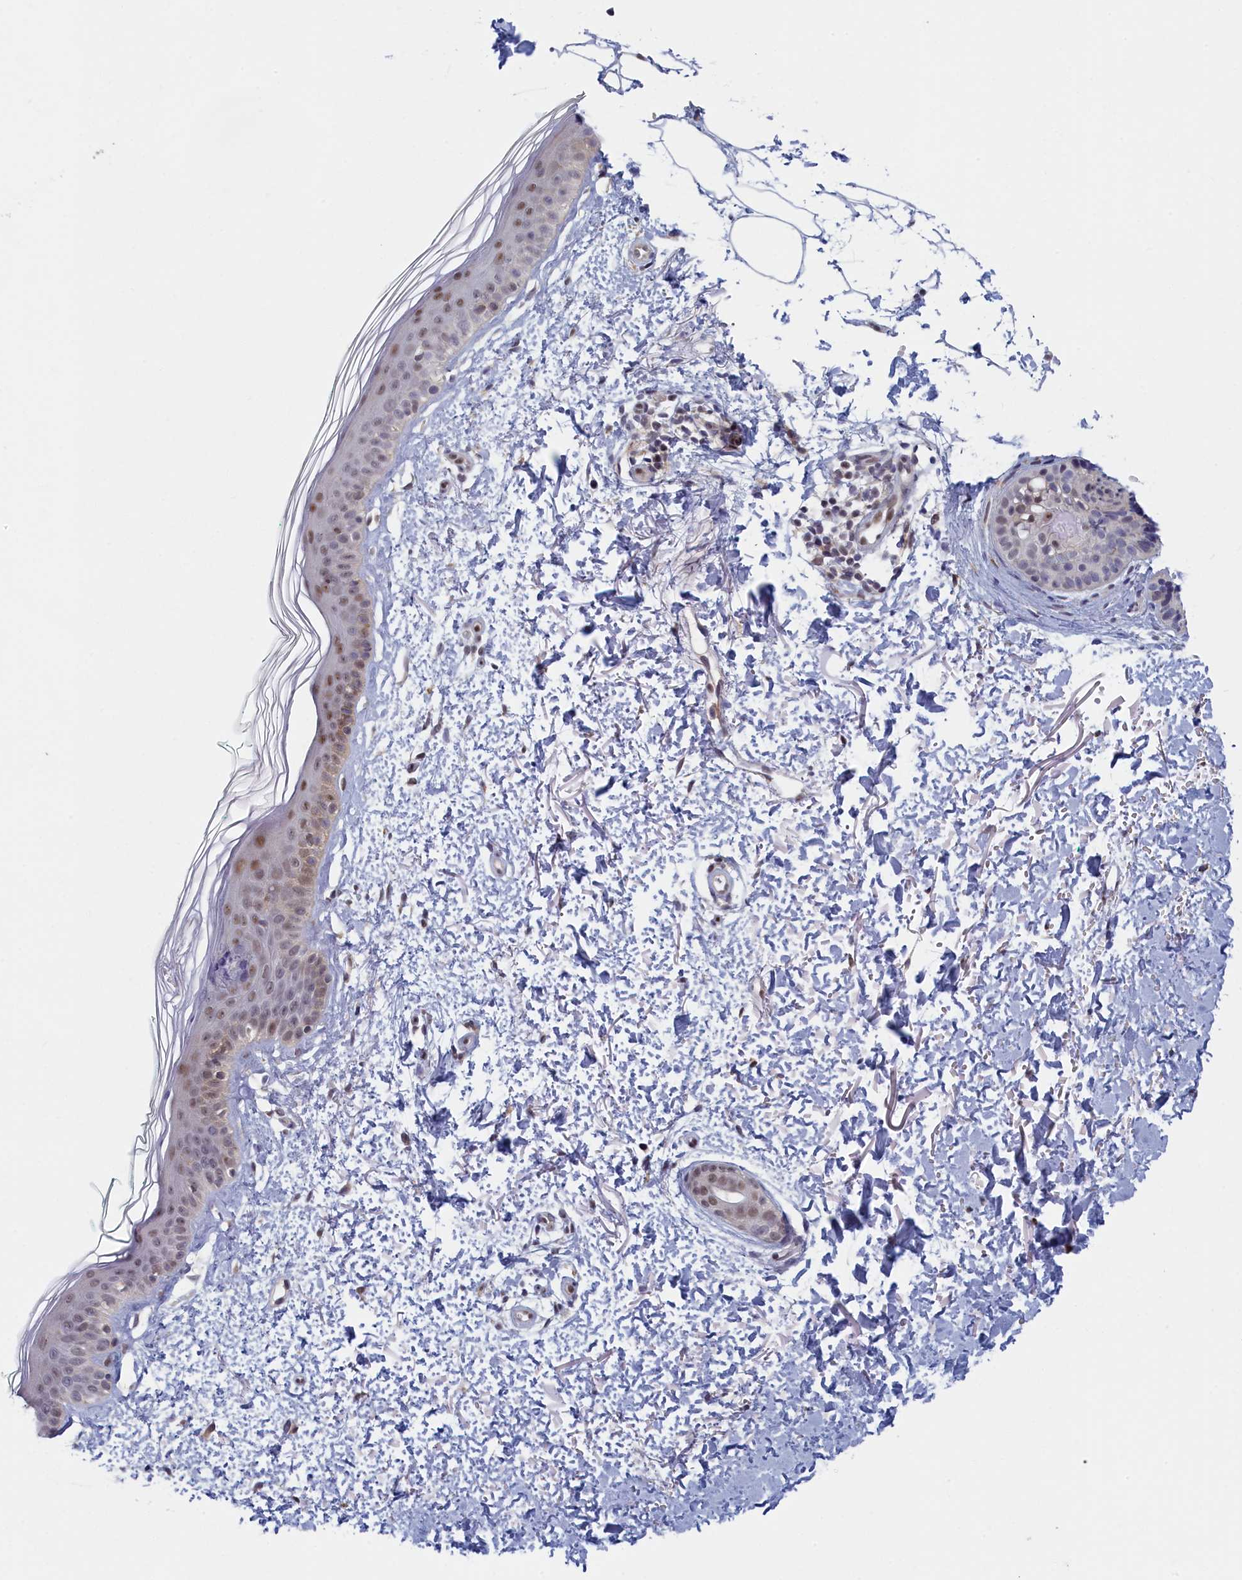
{"staining": {"intensity": "weak", "quantity": "25%-75%", "location": "cytoplasmic/membranous"}, "tissue": "skin", "cell_type": "Fibroblasts", "image_type": "normal", "snomed": [{"axis": "morphology", "description": "Normal tissue, NOS"}, {"axis": "topography", "description": "Skin"}], "caption": "Immunohistochemistry (IHC) of benign skin displays low levels of weak cytoplasmic/membranous positivity in approximately 25%-75% of fibroblasts.", "gene": "DNAJC17", "patient": {"sex": "male", "age": 66}}